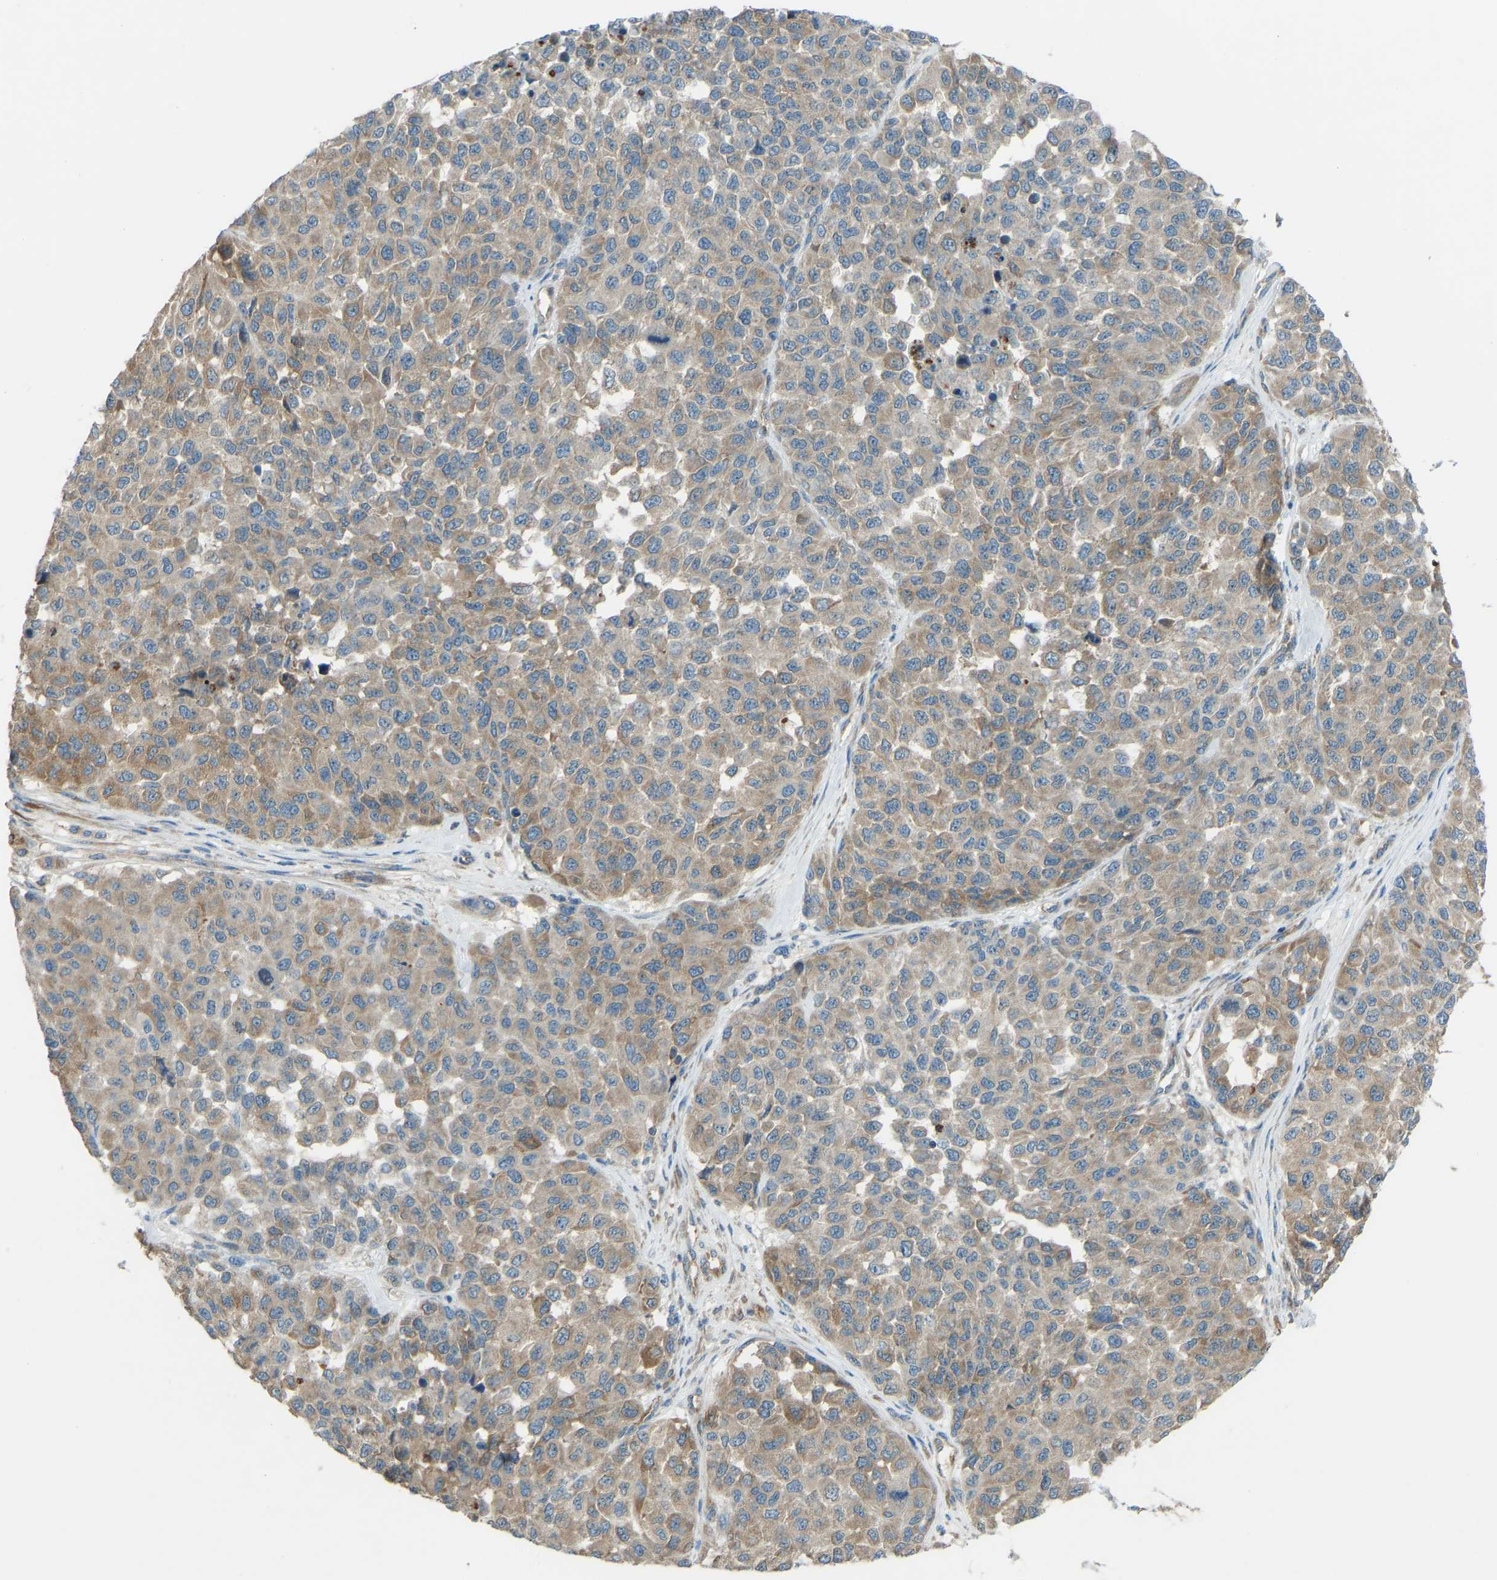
{"staining": {"intensity": "moderate", "quantity": ">75%", "location": "cytoplasmic/membranous"}, "tissue": "melanoma", "cell_type": "Tumor cells", "image_type": "cancer", "snomed": [{"axis": "morphology", "description": "Malignant melanoma, NOS"}, {"axis": "topography", "description": "Skin"}], "caption": "The immunohistochemical stain highlights moderate cytoplasmic/membranous expression in tumor cells of melanoma tissue. Ihc stains the protein of interest in brown and the nuclei are stained blue.", "gene": "STAU2", "patient": {"sex": "male", "age": 62}}